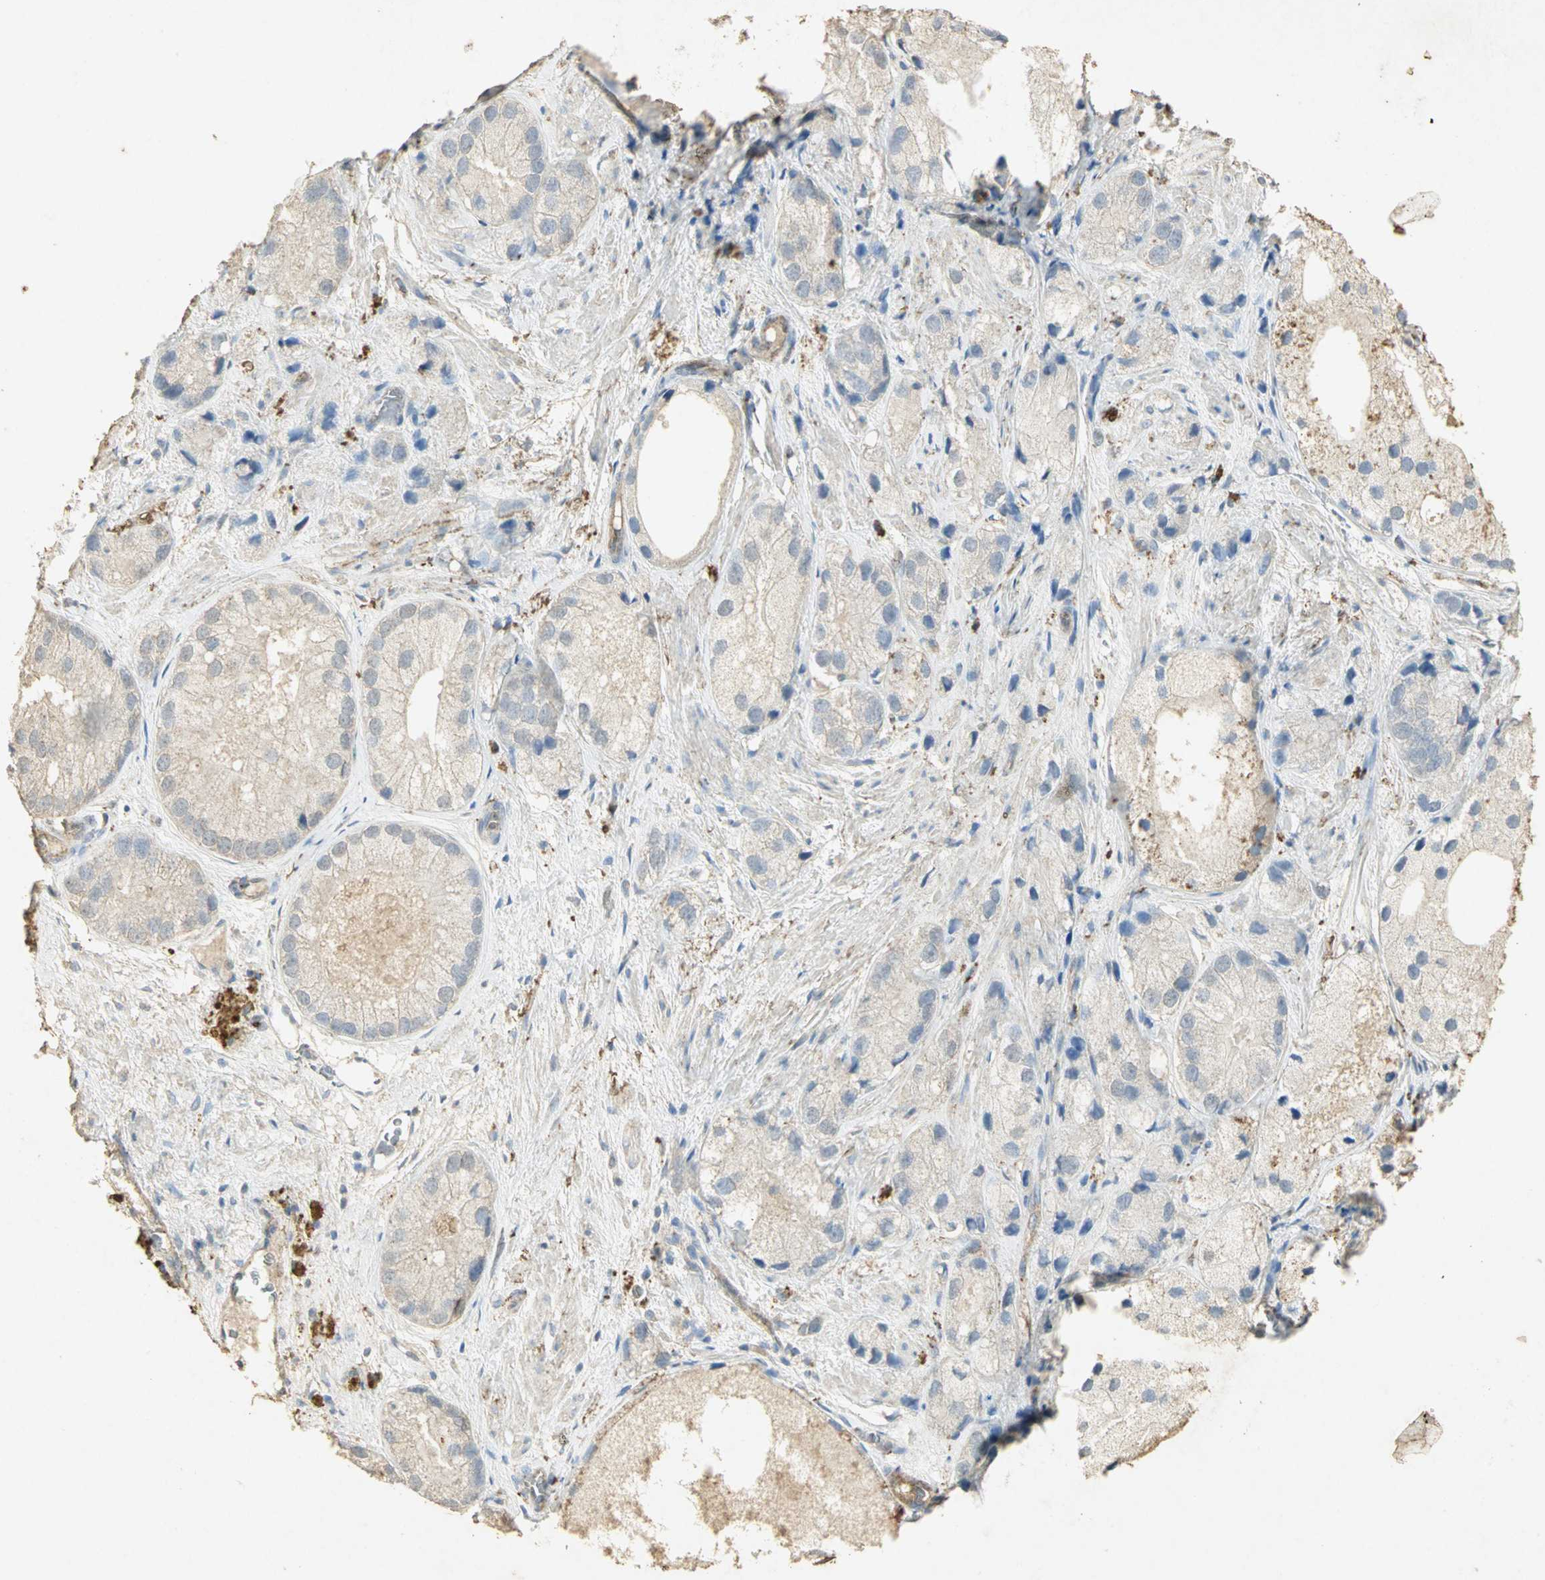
{"staining": {"intensity": "weak", "quantity": "<25%", "location": "cytoplasmic/membranous"}, "tissue": "prostate cancer", "cell_type": "Tumor cells", "image_type": "cancer", "snomed": [{"axis": "morphology", "description": "Adenocarcinoma, Low grade"}, {"axis": "topography", "description": "Prostate"}], "caption": "Adenocarcinoma (low-grade) (prostate) was stained to show a protein in brown. There is no significant staining in tumor cells.", "gene": "ASB9", "patient": {"sex": "male", "age": 69}}